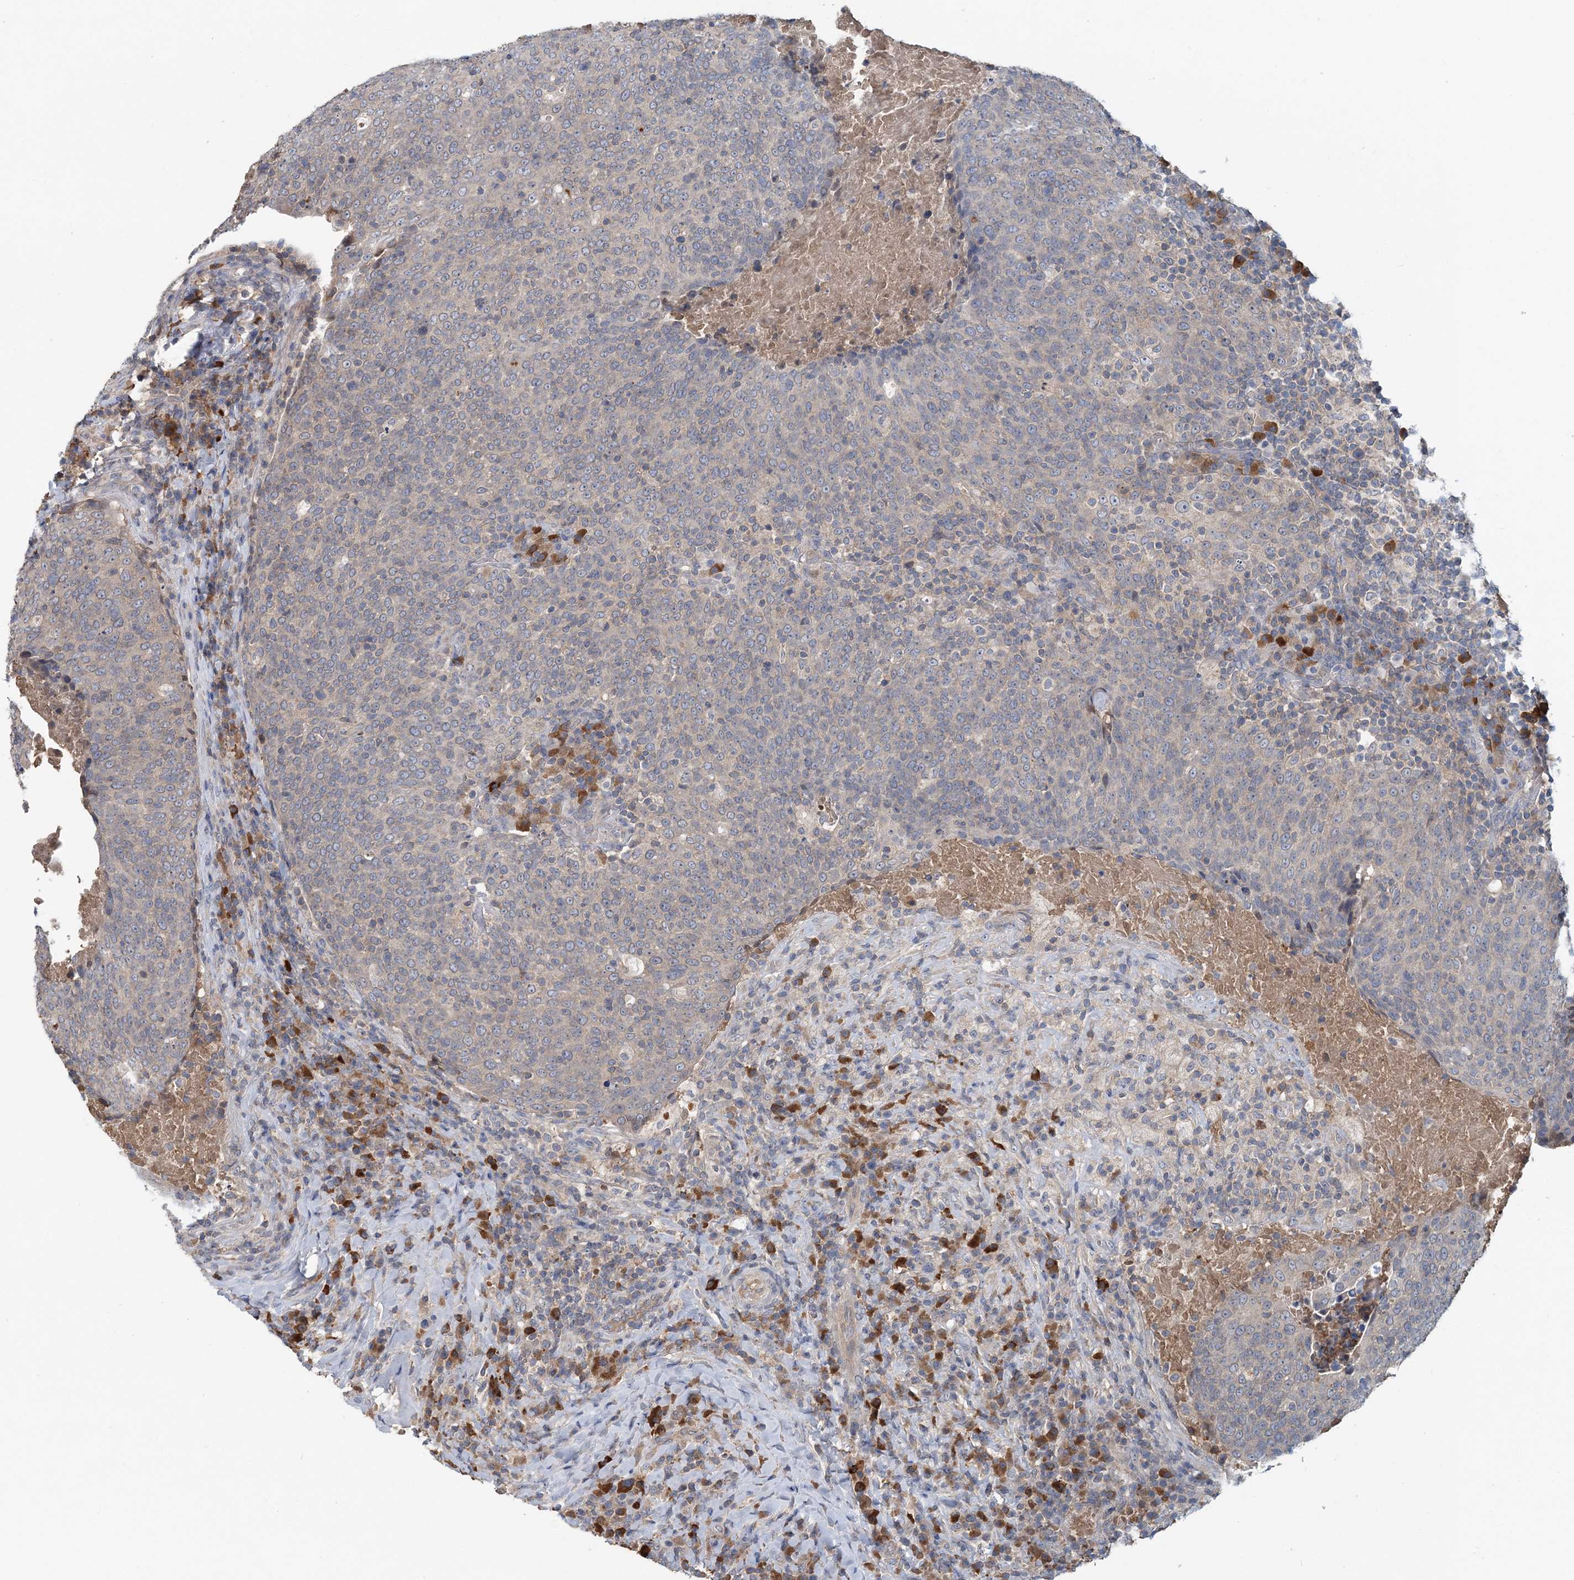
{"staining": {"intensity": "negative", "quantity": "none", "location": "none"}, "tissue": "head and neck cancer", "cell_type": "Tumor cells", "image_type": "cancer", "snomed": [{"axis": "morphology", "description": "Squamous cell carcinoma, NOS"}, {"axis": "morphology", "description": "Squamous cell carcinoma, metastatic, NOS"}, {"axis": "topography", "description": "Lymph node"}, {"axis": "topography", "description": "Head-Neck"}], "caption": "Immunohistochemistry (IHC) photomicrograph of neoplastic tissue: head and neck cancer (squamous cell carcinoma) stained with DAB demonstrates no significant protein positivity in tumor cells. The staining was performed using DAB (3,3'-diaminobenzidine) to visualize the protein expression in brown, while the nuclei were stained in blue with hematoxylin (Magnification: 20x).", "gene": "RNF25", "patient": {"sex": "male", "age": 62}}